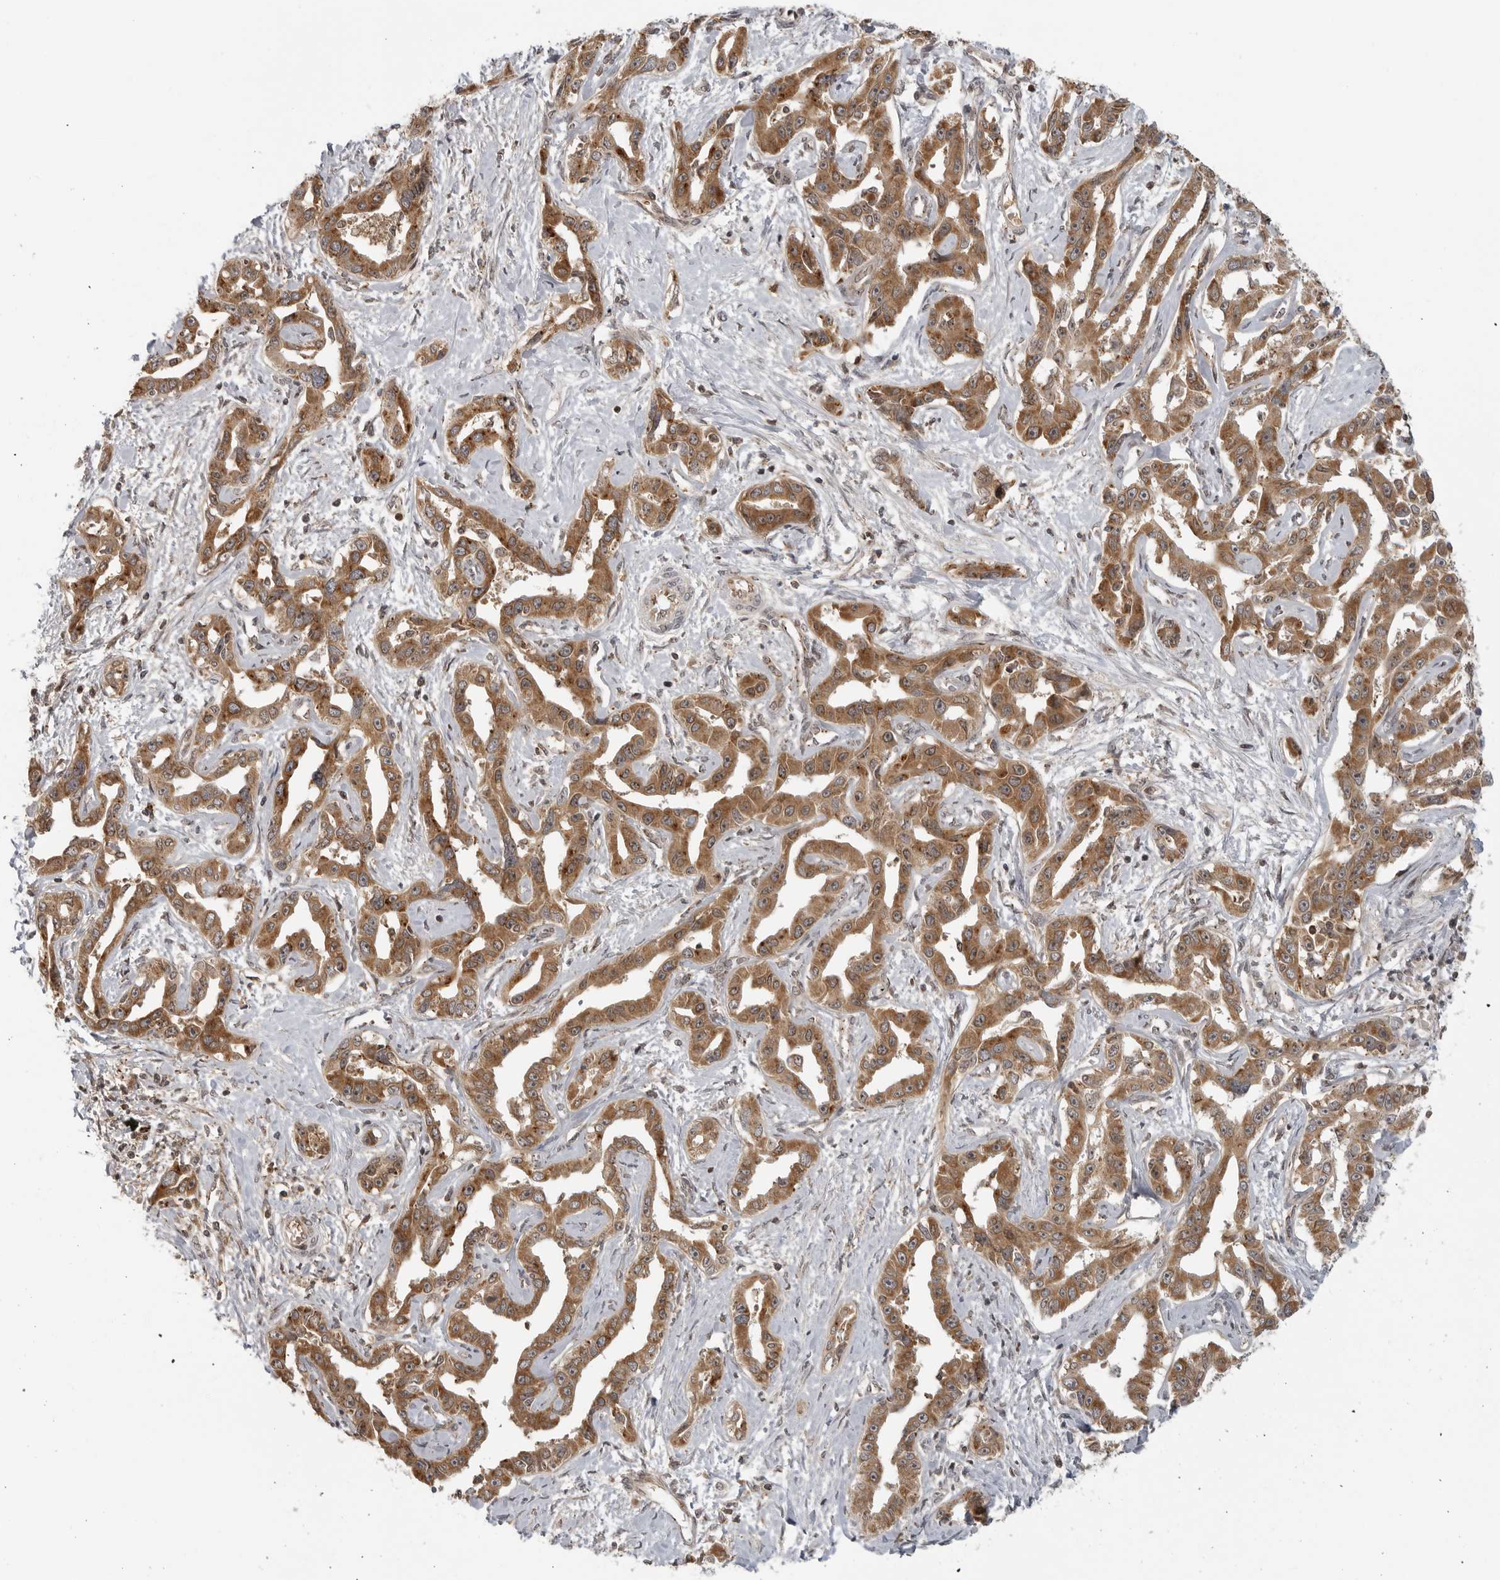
{"staining": {"intensity": "moderate", "quantity": ">75%", "location": "cytoplasmic/membranous"}, "tissue": "liver cancer", "cell_type": "Tumor cells", "image_type": "cancer", "snomed": [{"axis": "morphology", "description": "Cholangiocarcinoma"}, {"axis": "topography", "description": "Liver"}], "caption": "High-power microscopy captured an immunohistochemistry photomicrograph of liver cancer (cholangiocarcinoma), revealing moderate cytoplasmic/membranous expression in approximately >75% of tumor cells.", "gene": "COPA", "patient": {"sex": "male", "age": 59}}